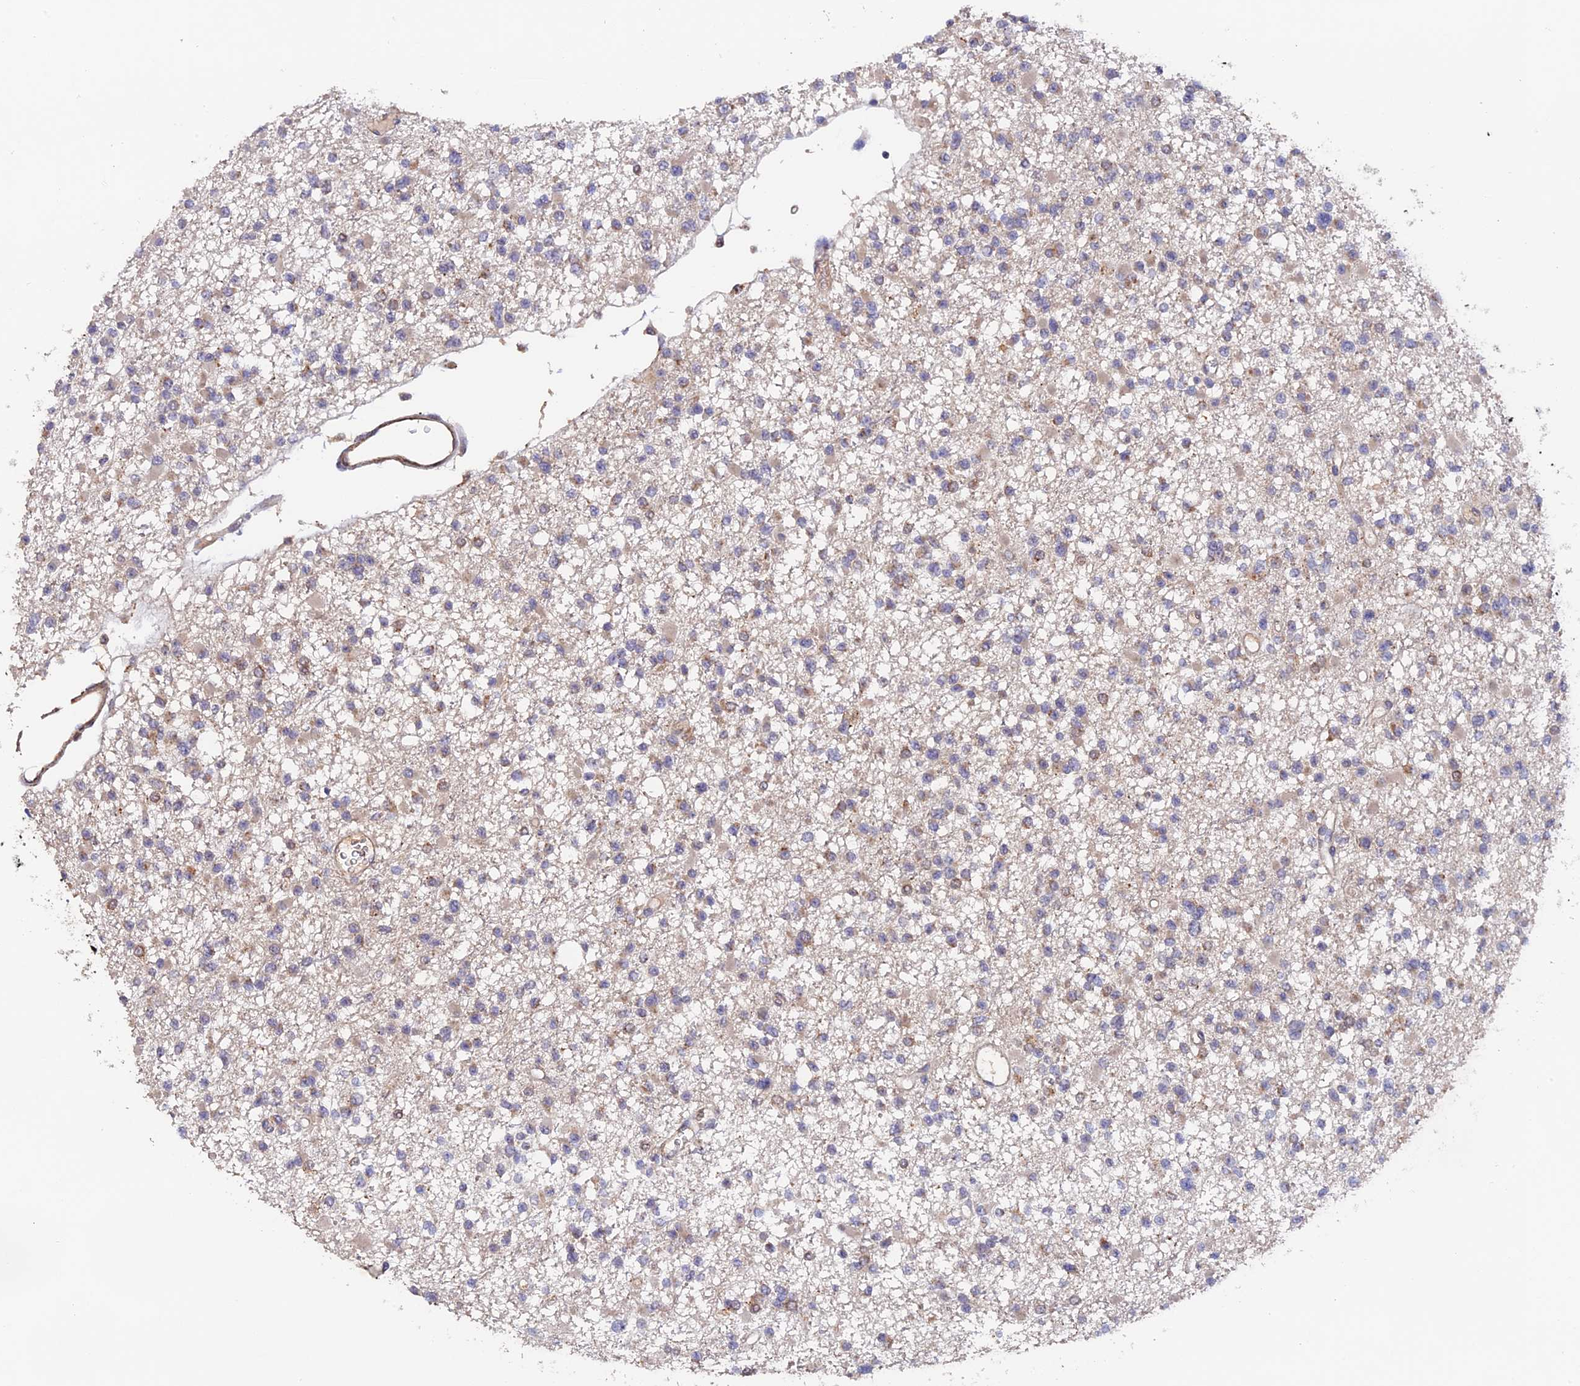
{"staining": {"intensity": "weak", "quantity": "<25%", "location": "cytoplasmic/membranous"}, "tissue": "glioma", "cell_type": "Tumor cells", "image_type": "cancer", "snomed": [{"axis": "morphology", "description": "Glioma, malignant, Low grade"}, {"axis": "topography", "description": "Brain"}], "caption": "Tumor cells are negative for brown protein staining in glioma. (DAB (3,3'-diaminobenzidine) immunohistochemistry visualized using brightfield microscopy, high magnification).", "gene": "TANGO6", "patient": {"sex": "female", "age": 22}}